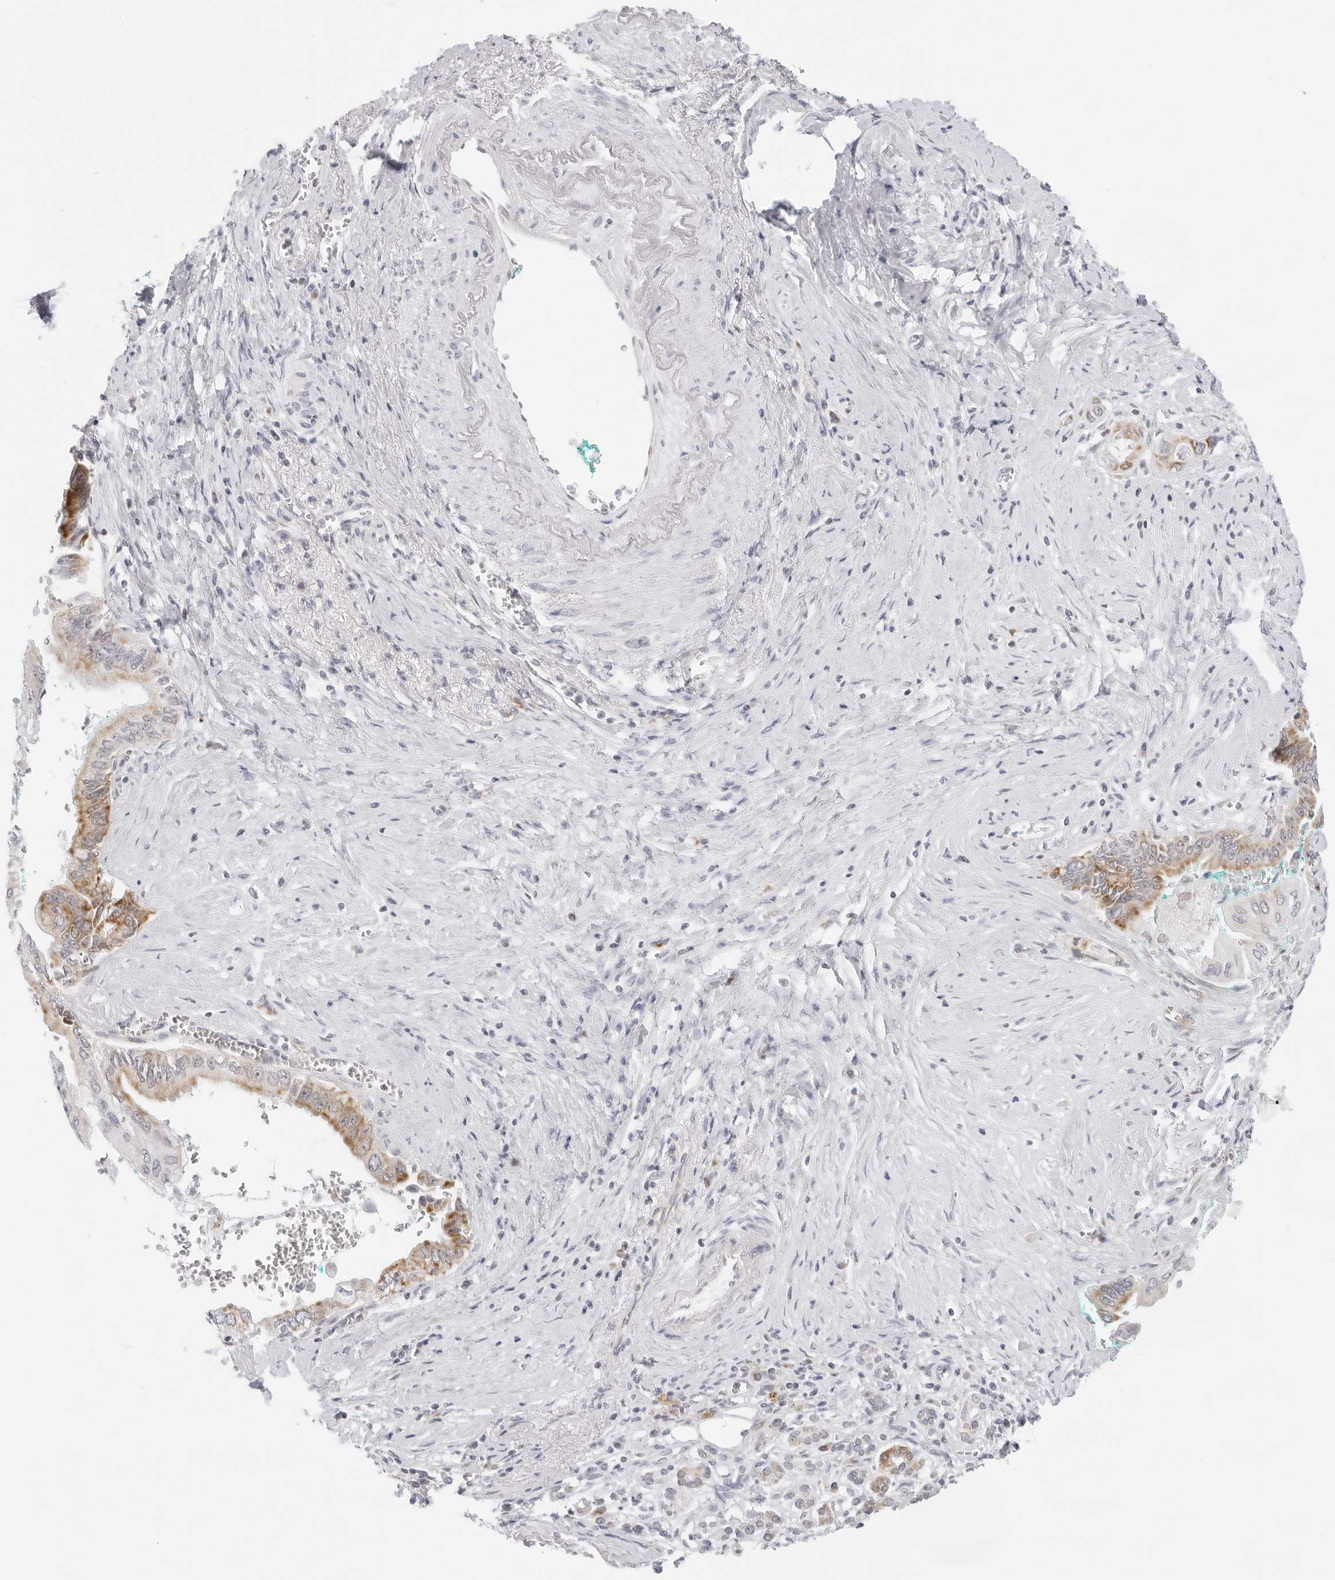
{"staining": {"intensity": "moderate", "quantity": ">75%", "location": "cytoplasmic/membranous"}, "tissue": "pancreatic cancer", "cell_type": "Tumor cells", "image_type": "cancer", "snomed": [{"axis": "morphology", "description": "Adenocarcinoma, NOS"}, {"axis": "topography", "description": "Pancreas"}], "caption": "Pancreatic adenocarcinoma stained with a brown dye reveals moderate cytoplasmic/membranous positive expression in approximately >75% of tumor cells.", "gene": "CIART", "patient": {"sex": "male", "age": 78}}